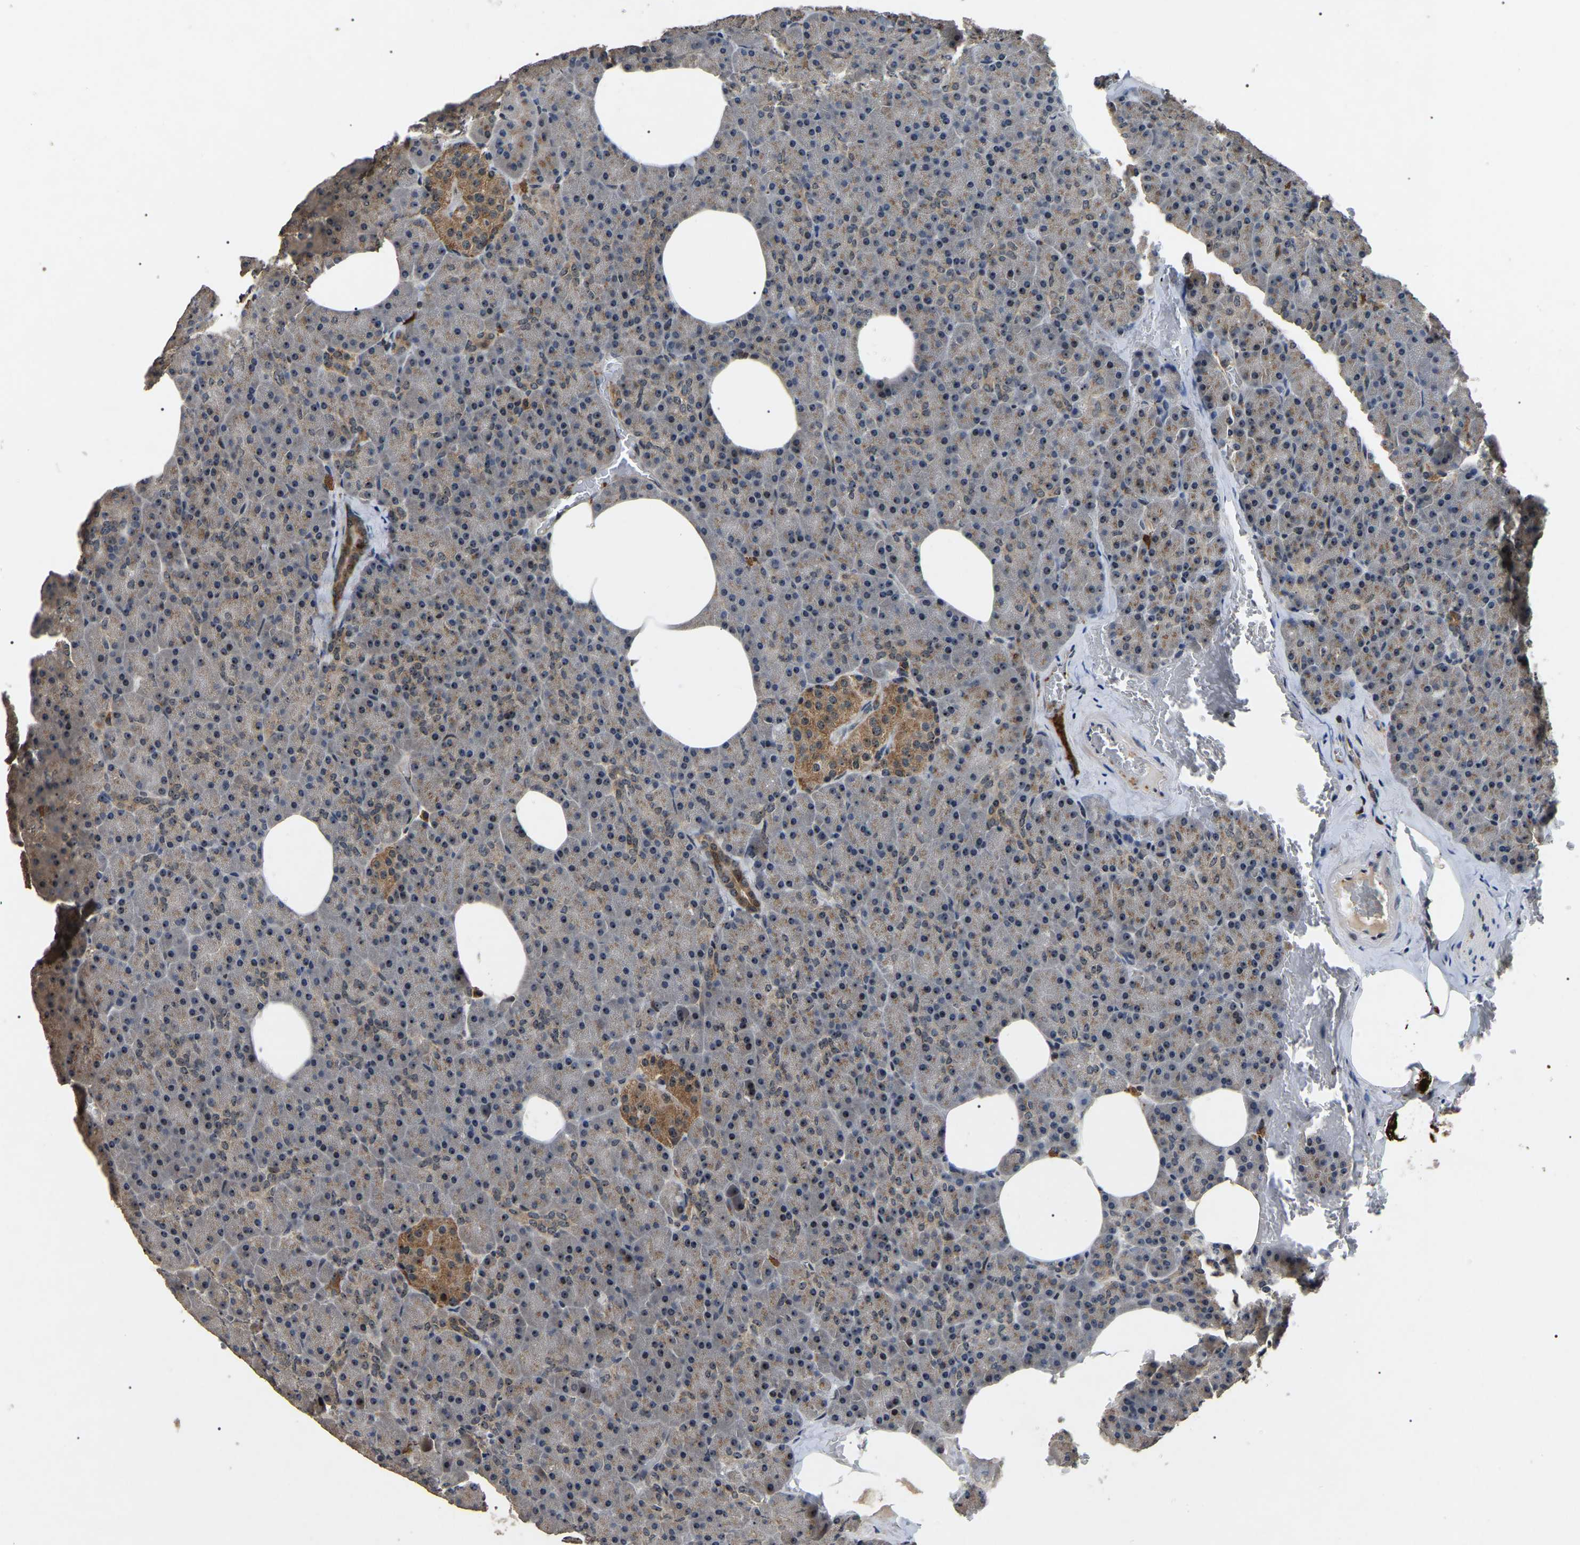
{"staining": {"intensity": "moderate", "quantity": "25%-75%", "location": "cytoplasmic/membranous,nuclear"}, "tissue": "pancreas", "cell_type": "Exocrine glandular cells", "image_type": "normal", "snomed": [{"axis": "morphology", "description": "Normal tissue, NOS"}, {"axis": "topography", "description": "Pancreas"}], "caption": "Exocrine glandular cells reveal medium levels of moderate cytoplasmic/membranous,nuclear staining in approximately 25%-75% of cells in unremarkable pancreas.", "gene": "RBM28", "patient": {"sex": "female", "age": 35}}